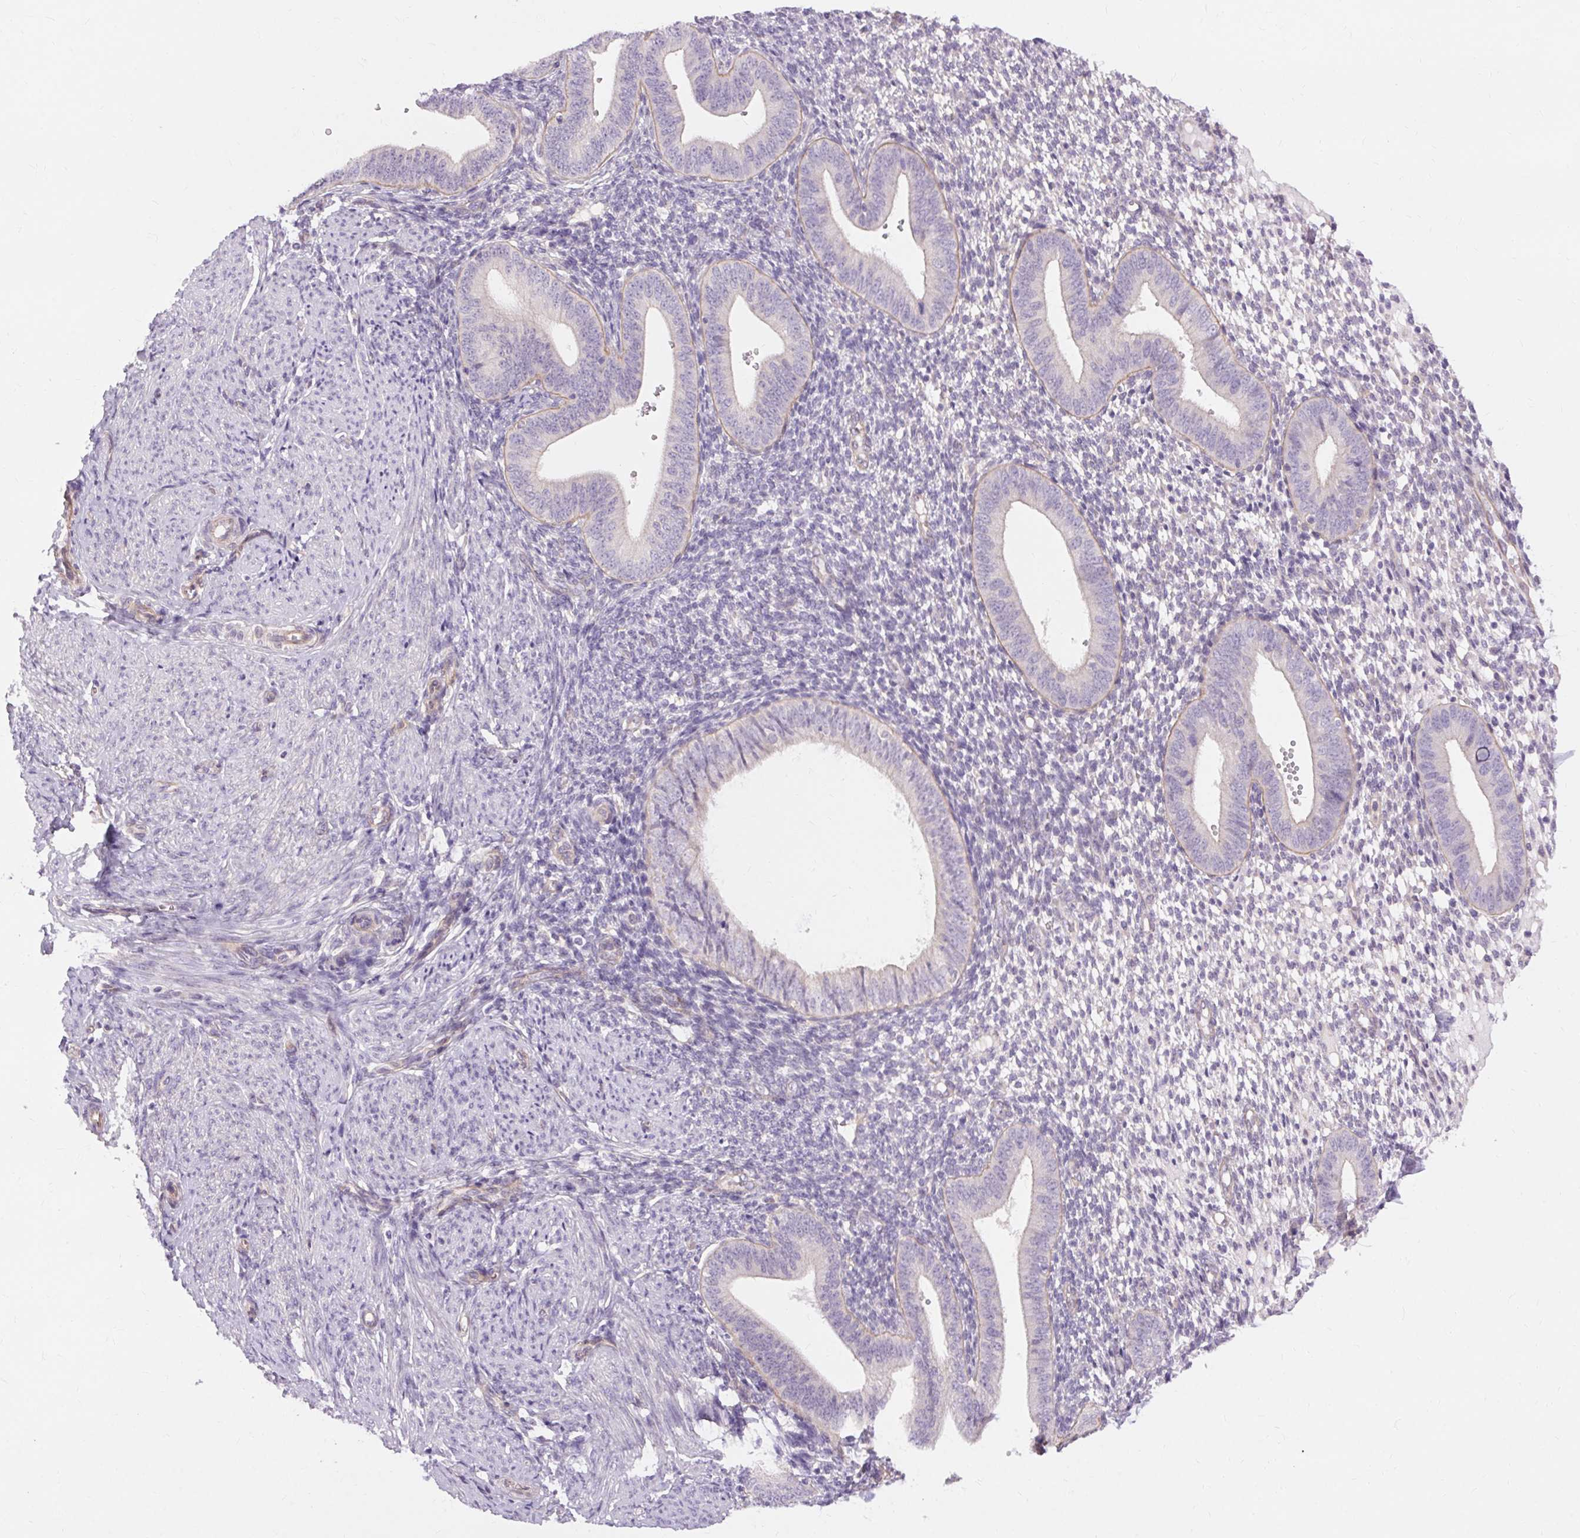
{"staining": {"intensity": "negative", "quantity": "none", "location": "none"}, "tissue": "endometrium", "cell_type": "Cells in endometrial stroma", "image_type": "normal", "snomed": [{"axis": "morphology", "description": "Normal tissue, NOS"}, {"axis": "topography", "description": "Endometrium"}], "caption": "Protein analysis of unremarkable endometrium displays no significant positivity in cells in endometrial stroma. (DAB (3,3'-diaminobenzidine) IHC visualized using brightfield microscopy, high magnification).", "gene": "TM6SF1", "patient": {"sex": "female", "age": 40}}